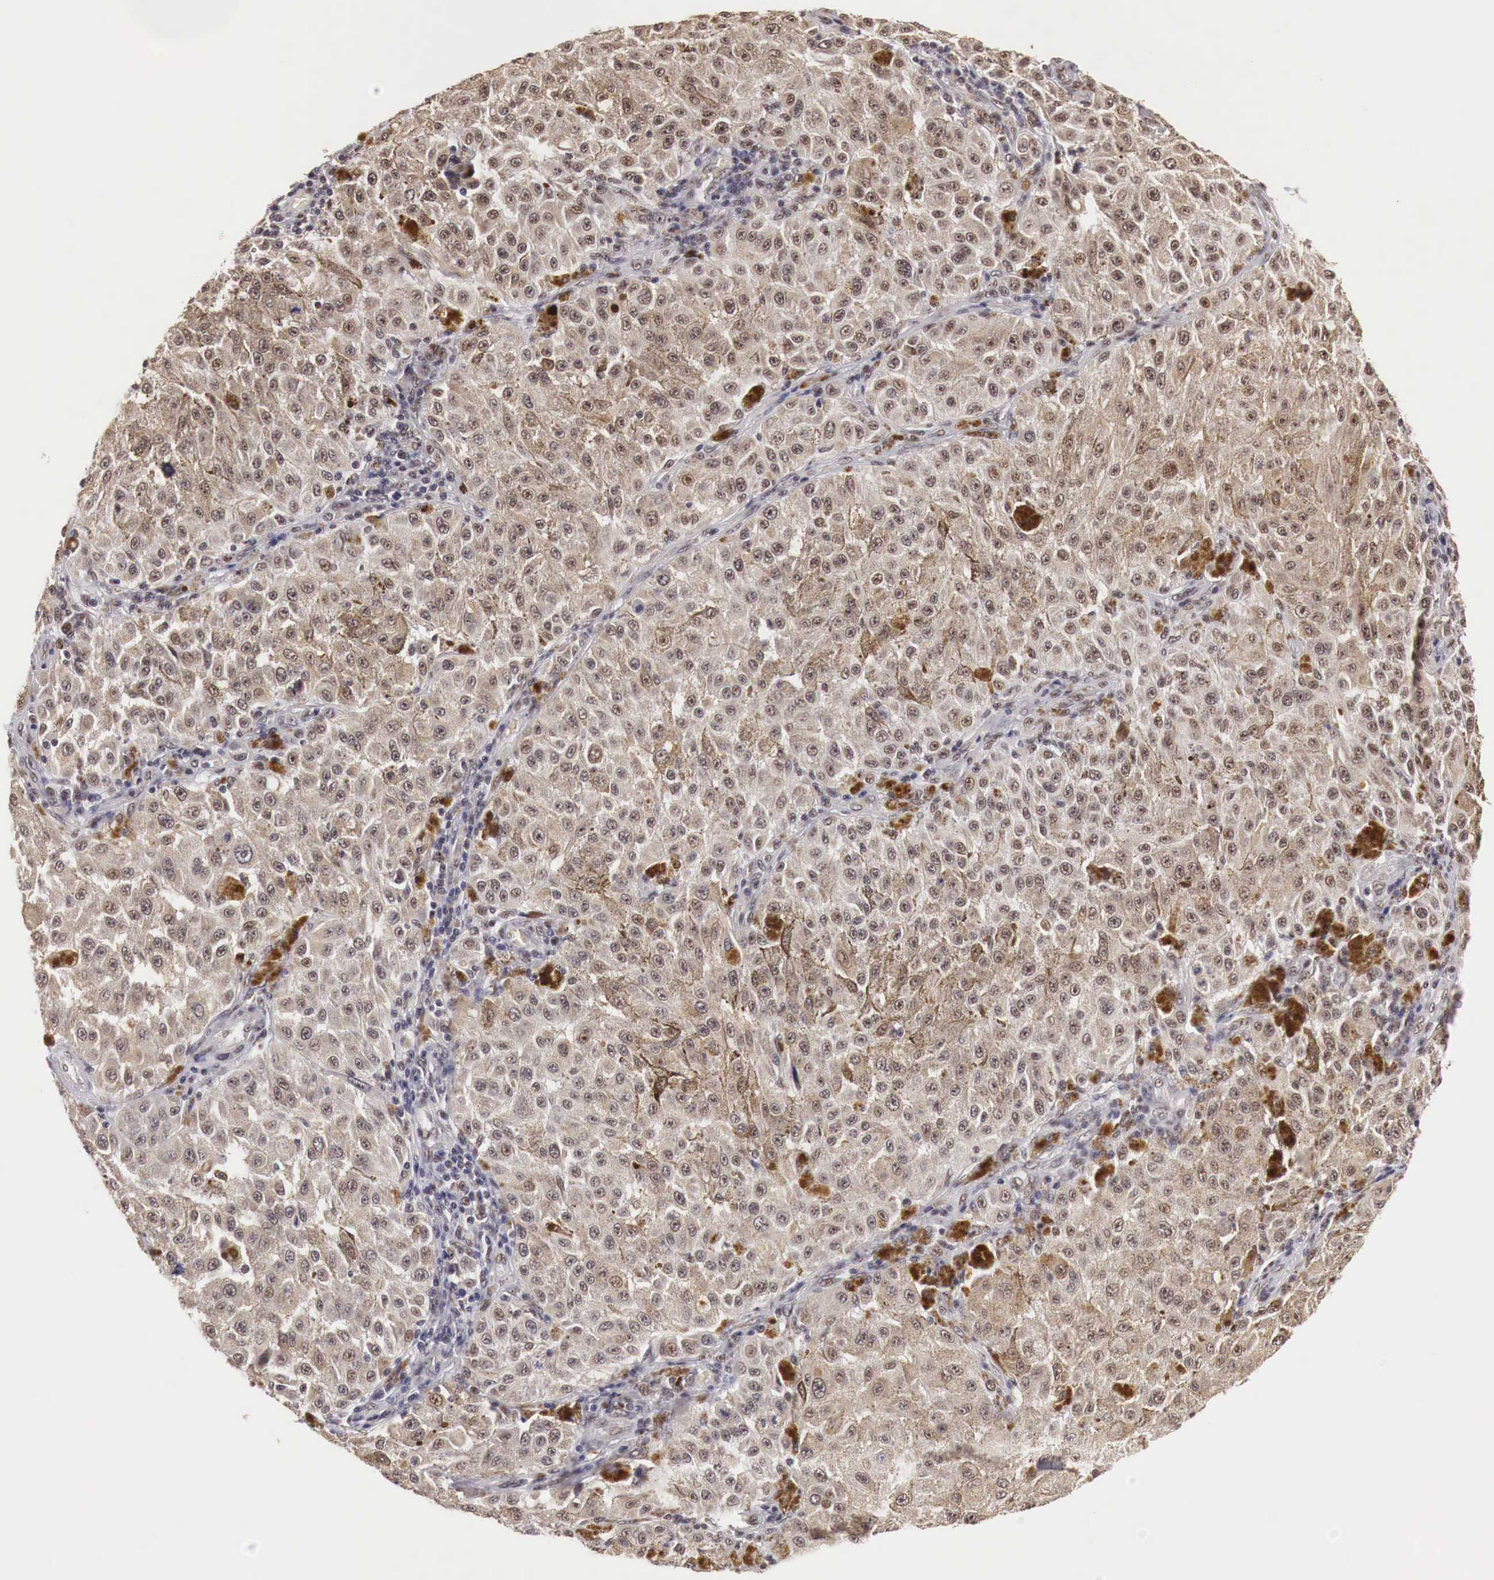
{"staining": {"intensity": "moderate", "quantity": ">75%", "location": "cytoplasmic/membranous,nuclear"}, "tissue": "melanoma", "cell_type": "Tumor cells", "image_type": "cancer", "snomed": [{"axis": "morphology", "description": "Malignant melanoma, NOS"}, {"axis": "topography", "description": "Skin"}], "caption": "The micrograph reveals staining of melanoma, revealing moderate cytoplasmic/membranous and nuclear protein positivity (brown color) within tumor cells. Nuclei are stained in blue.", "gene": "GPKOW", "patient": {"sex": "female", "age": 64}}